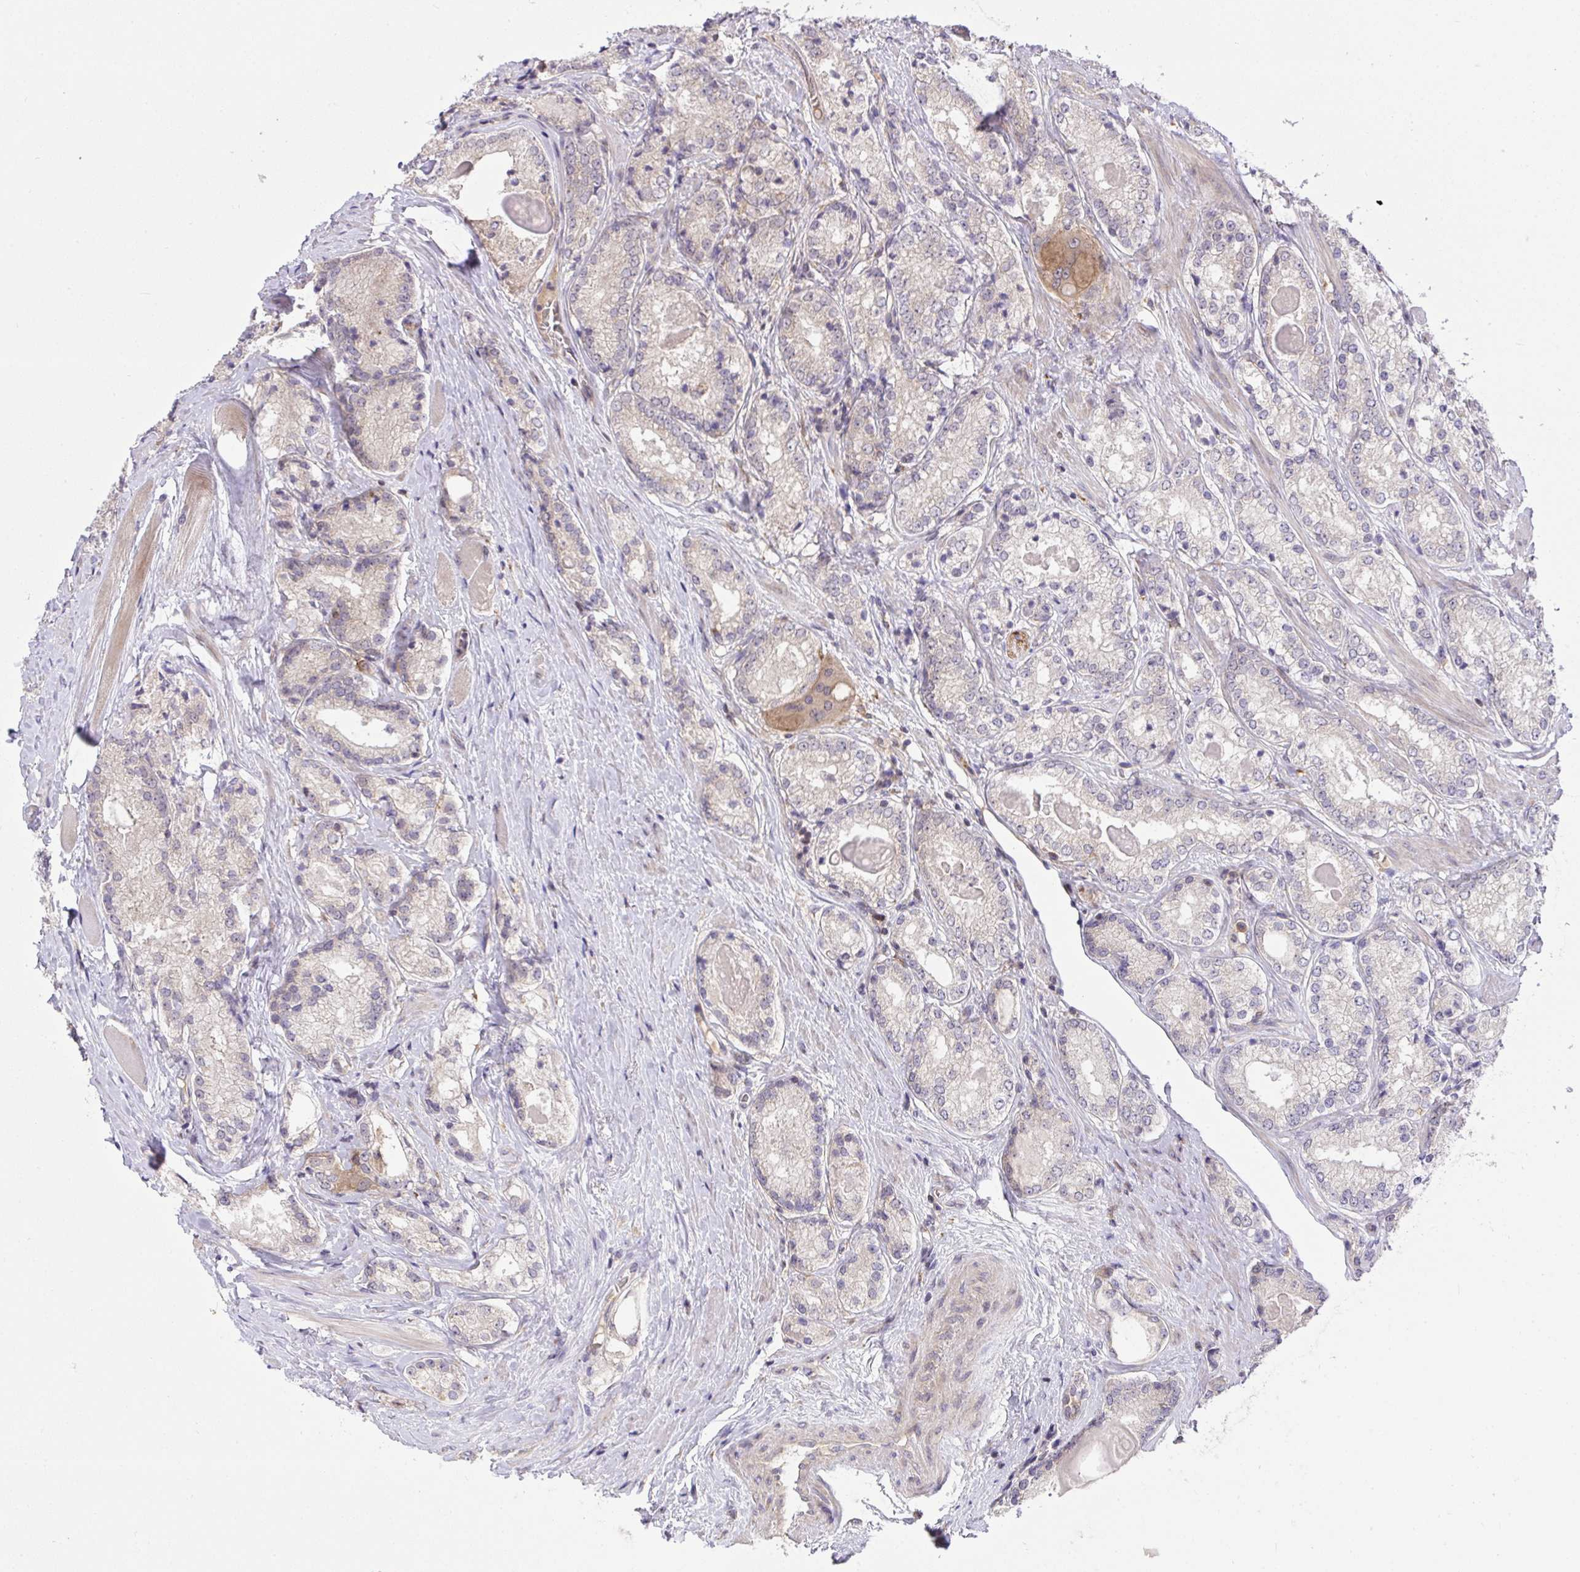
{"staining": {"intensity": "negative", "quantity": "none", "location": "none"}, "tissue": "prostate cancer", "cell_type": "Tumor cells", "image_type": "cancer", "snomed": [{"axis": "morphology", "description": "Adenocarcinoma, NOS"}, {"axis": "morphology", "description": "Adenocarcinoma, Low grade"}, {"axis": "topography", "description": "Prostate"}], "caption": "A micrograph of prostate cancer (adenocarcinoma (low-grade)) stained for a protein exhibits no brown staining in tumor cells.", "gene": "SLC9A6", "patient": {"sex": "male", "age": 68}}